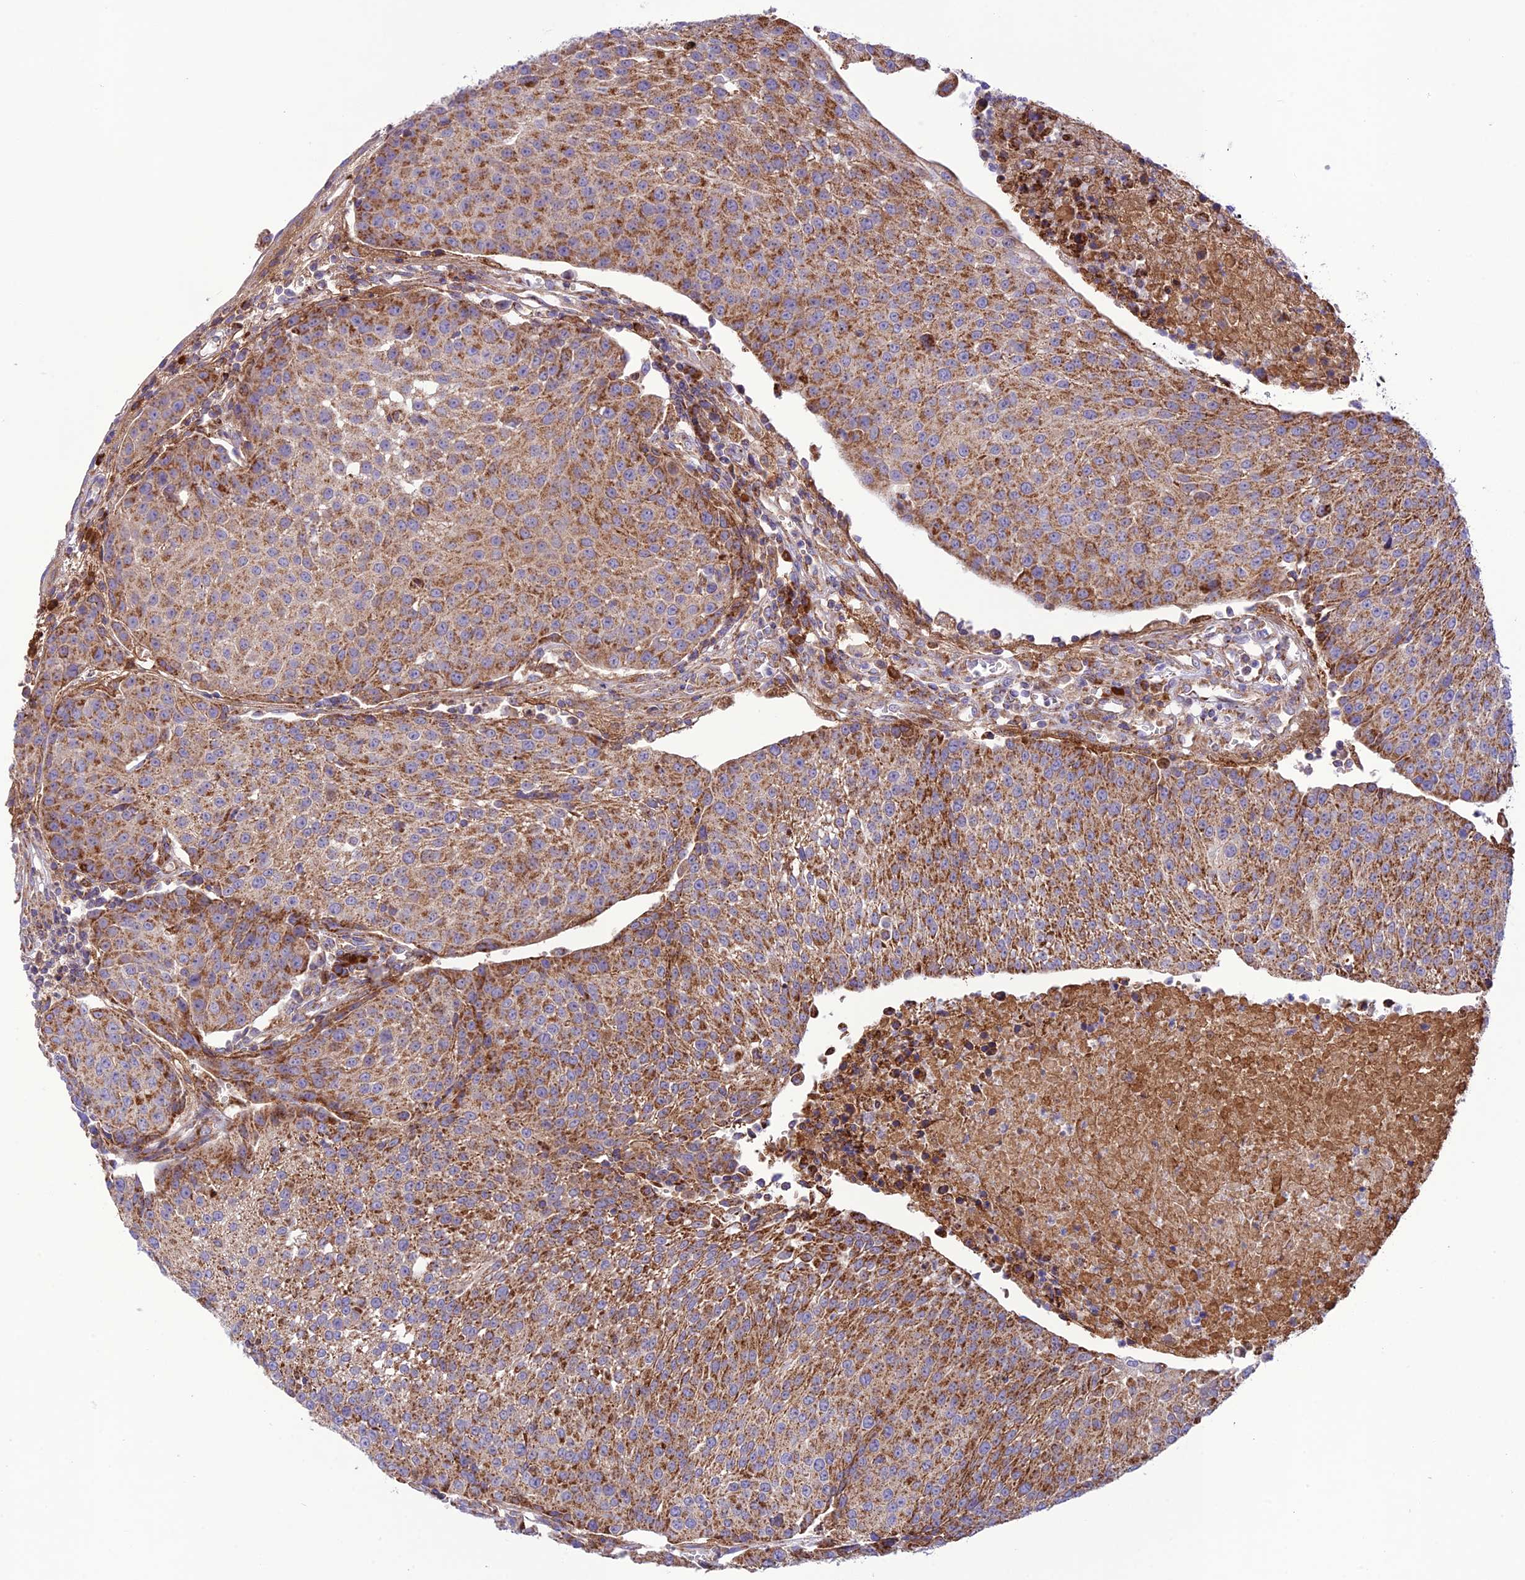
{"staining": {"intensity": "strong", "quantity": ">75%", "location": "cytoplasmic/membranous"}, "tissue": "urothelial cancer", "cell_type": "Tumor cells", "image_type": "cancer", "snomed": [{"axis": "morphology", "description": "Urothelial carcinoma, High grade"}, {"axis": "topography", "description": "Urinary bladder"}], "caption": "Immunohistochemical staining of high-grade urothelial carcinoma displays high levels of strong cytoplasmic/membranous positivity in approximately >75% of tumor cells.", "gene": "UAP1L1", "patient": {"sex": "female", "age": 85}}